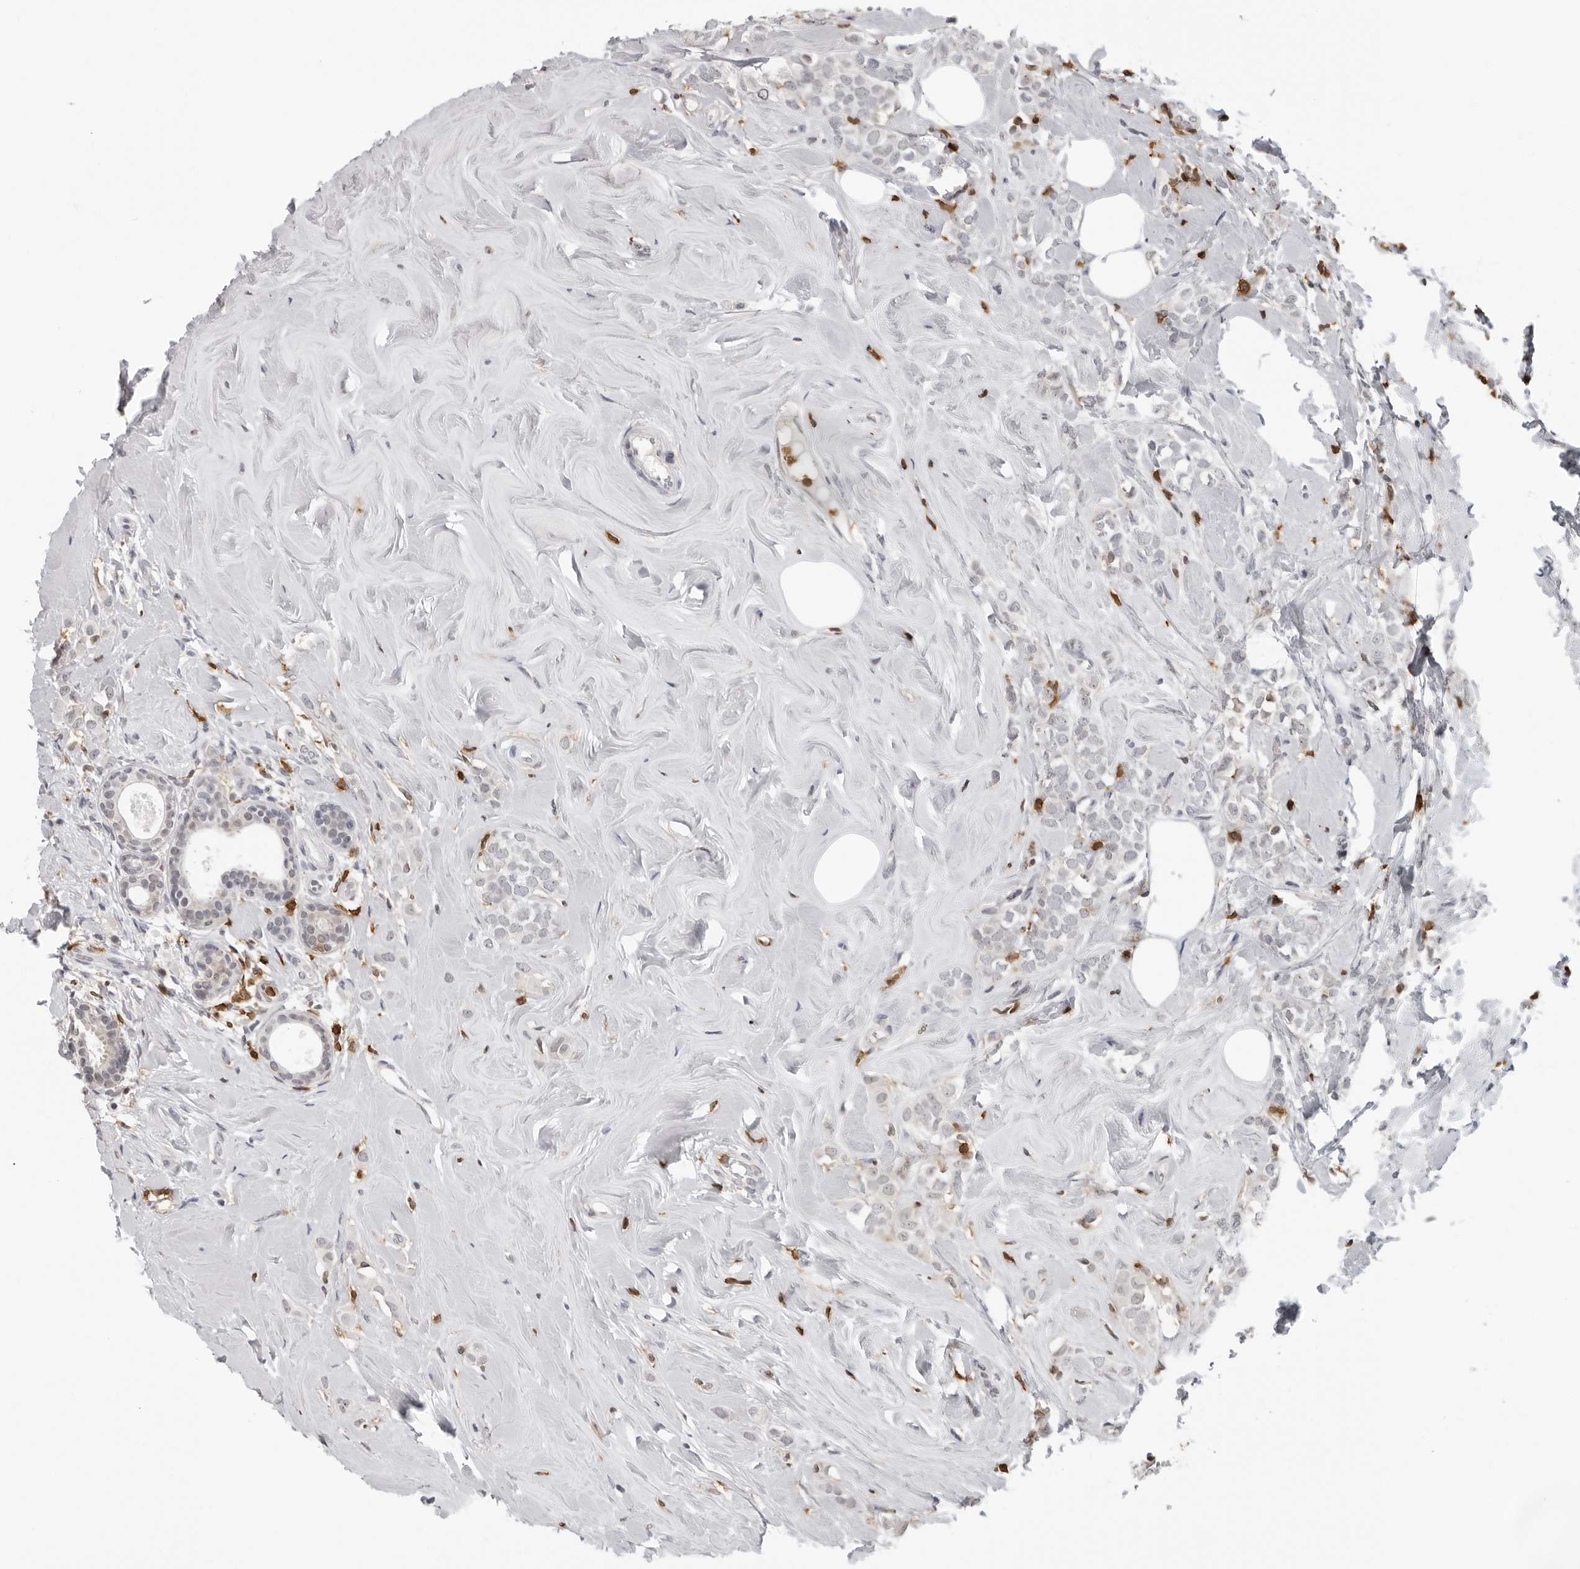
{"staining": {"intensity": "negative", "quantity": "none", "location": "none"}, "tissue": "breast cancer", "cell_type": "Tumor cells", "image_type": "cancer", "snomed": [{"axis": "morphology", "description": "Lobular carcinoma"}, {"axis": "topography", "description": "Breast"}], "caption": "A photomicrograph of breast cancer (lobular carcinoma) stained for a protein exhibits no brown staining in tumor cells.", "gene": "HSPH1", "patient": {"sex": "female", "age": 47}}